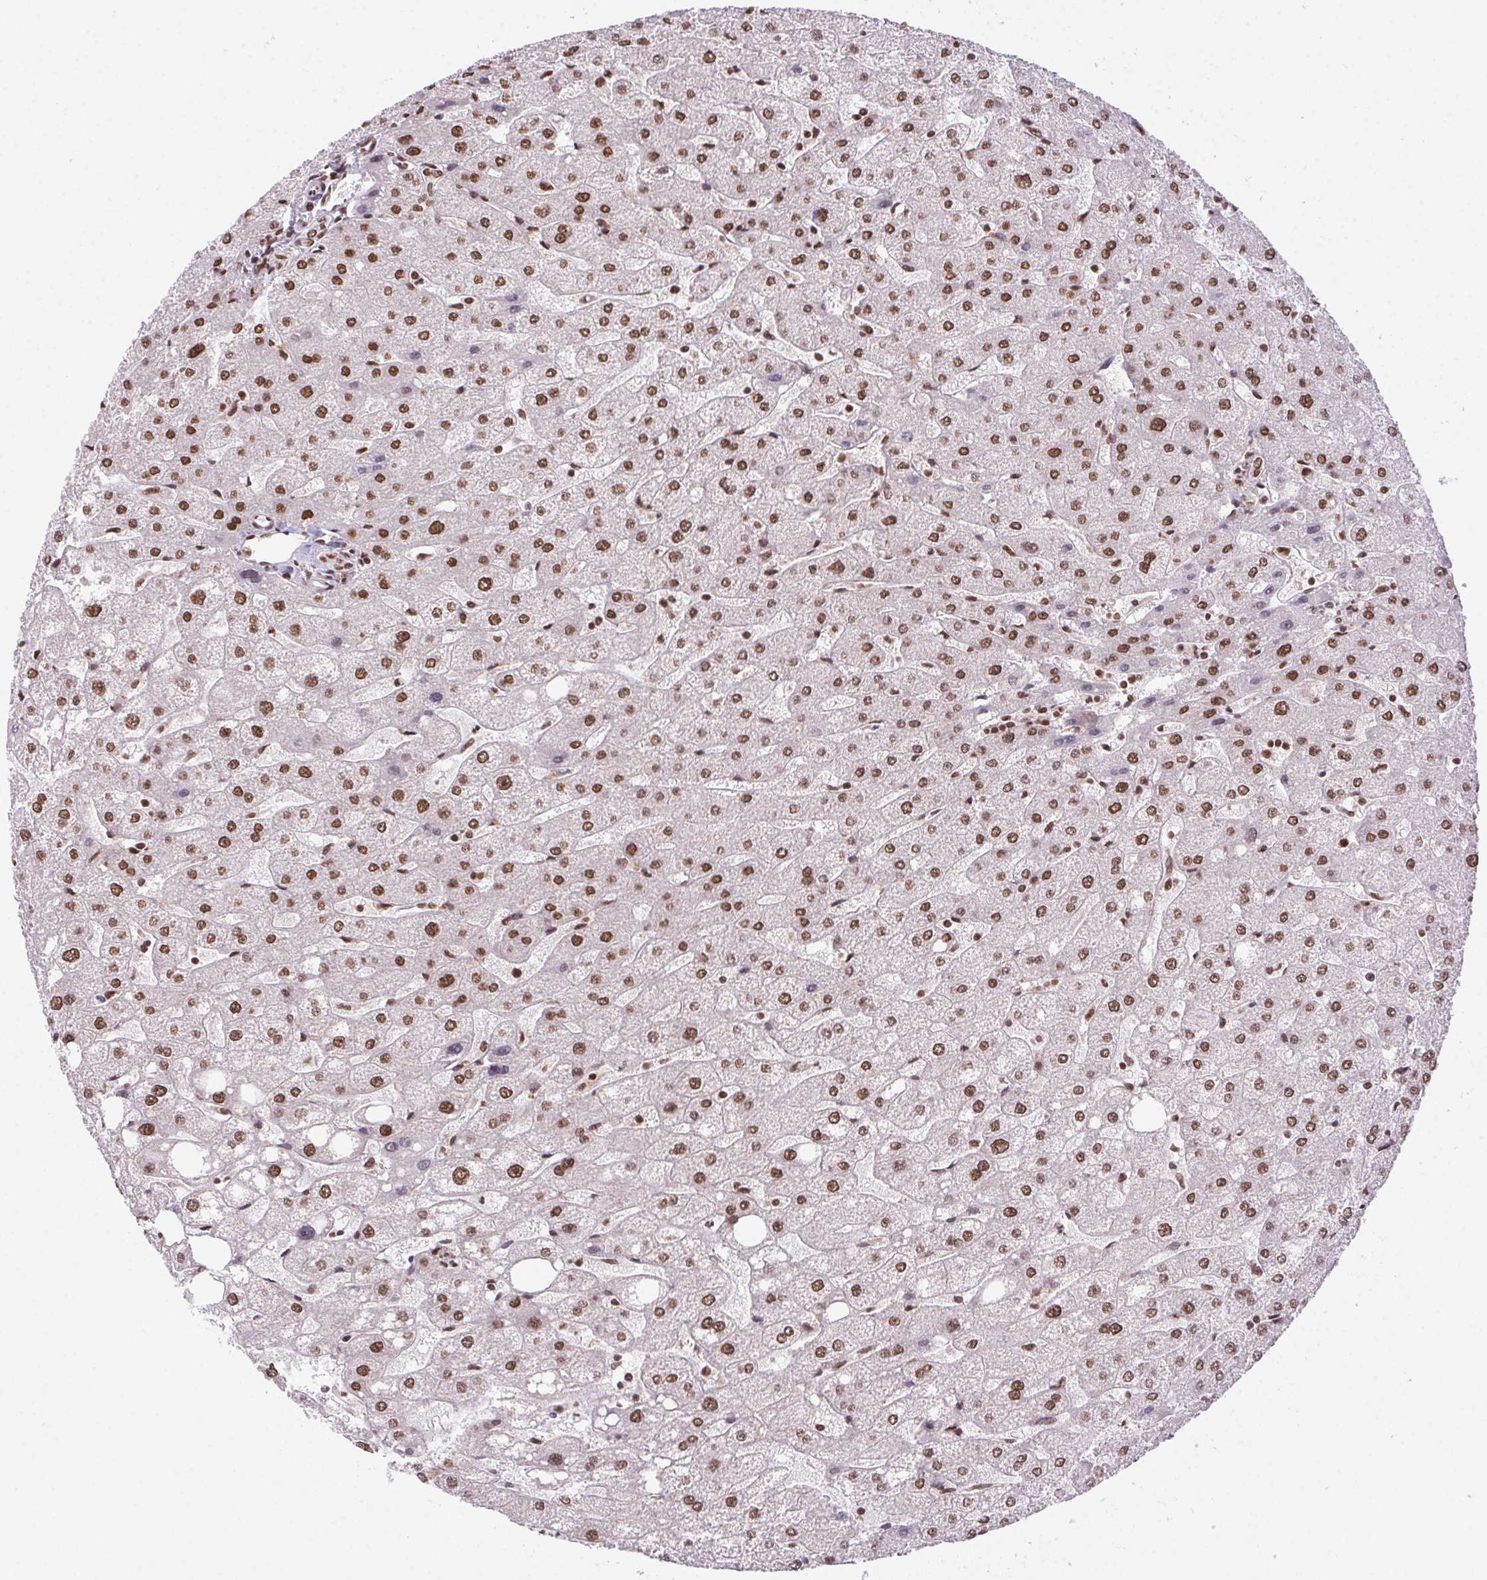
{"staining": {"intensity": "moderate", "quantity": ">75%", "location": "nuclear"}, "tissue": "liver", "cell_type": "Cholangiocytes", "image_type": "normal", "snomed": [{"axis": "morphology", "description": "Normal tissue, NOS"}, {"axis": "topography", "description": "Liver"}], "caption": "Protein expression analysis of unremarkable human liver reveals moderate nuclear expression in about >75% of cholangiocytes. (IHC, brightfield microscopy, high magnification).", "gene": "ZNF207", "patient": {"sex": "male", "age": 67}}